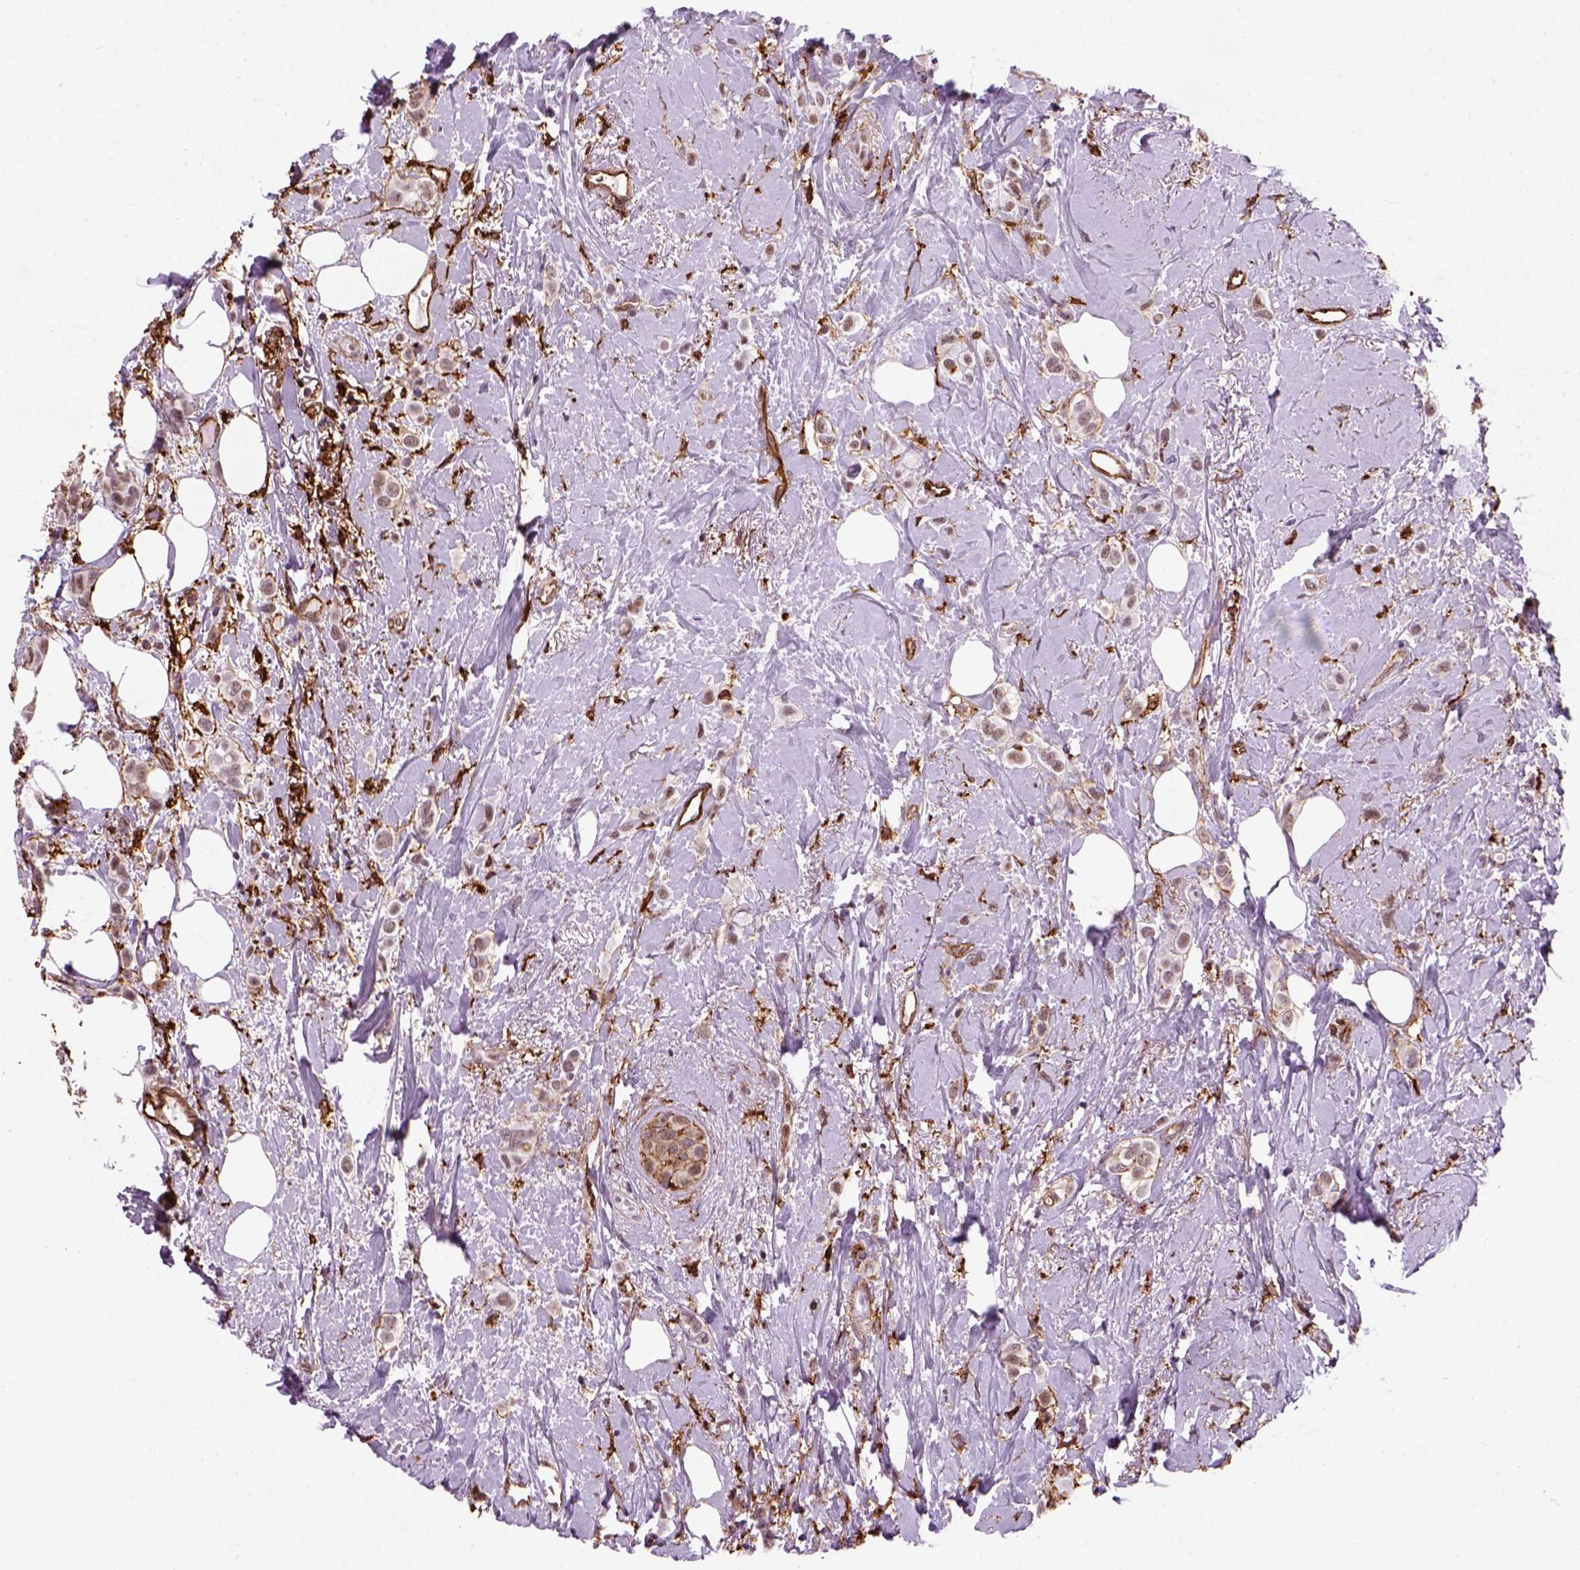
{"staining": {"intensity": "weak", "quantity": "25%-75%", "location": "nuclear"}, "tissue": "breast cancer", "cell_type": "Tumor cells", "image_type": "cancer", "snomed": [{"axis": "morphology", "description": "Lobular carcinoma"}, {"axis": "topography", "description": "Breast"}], "caption": "IHC (DAB (3,3'-diaminobenzidine)) staining of human lobular carcinoma (breast) displays weak nuclear protein positivity in about 25%-75% of tumor cells.", "gene": "MARCKS", "patient": {"sex": "female", "age": 66}}